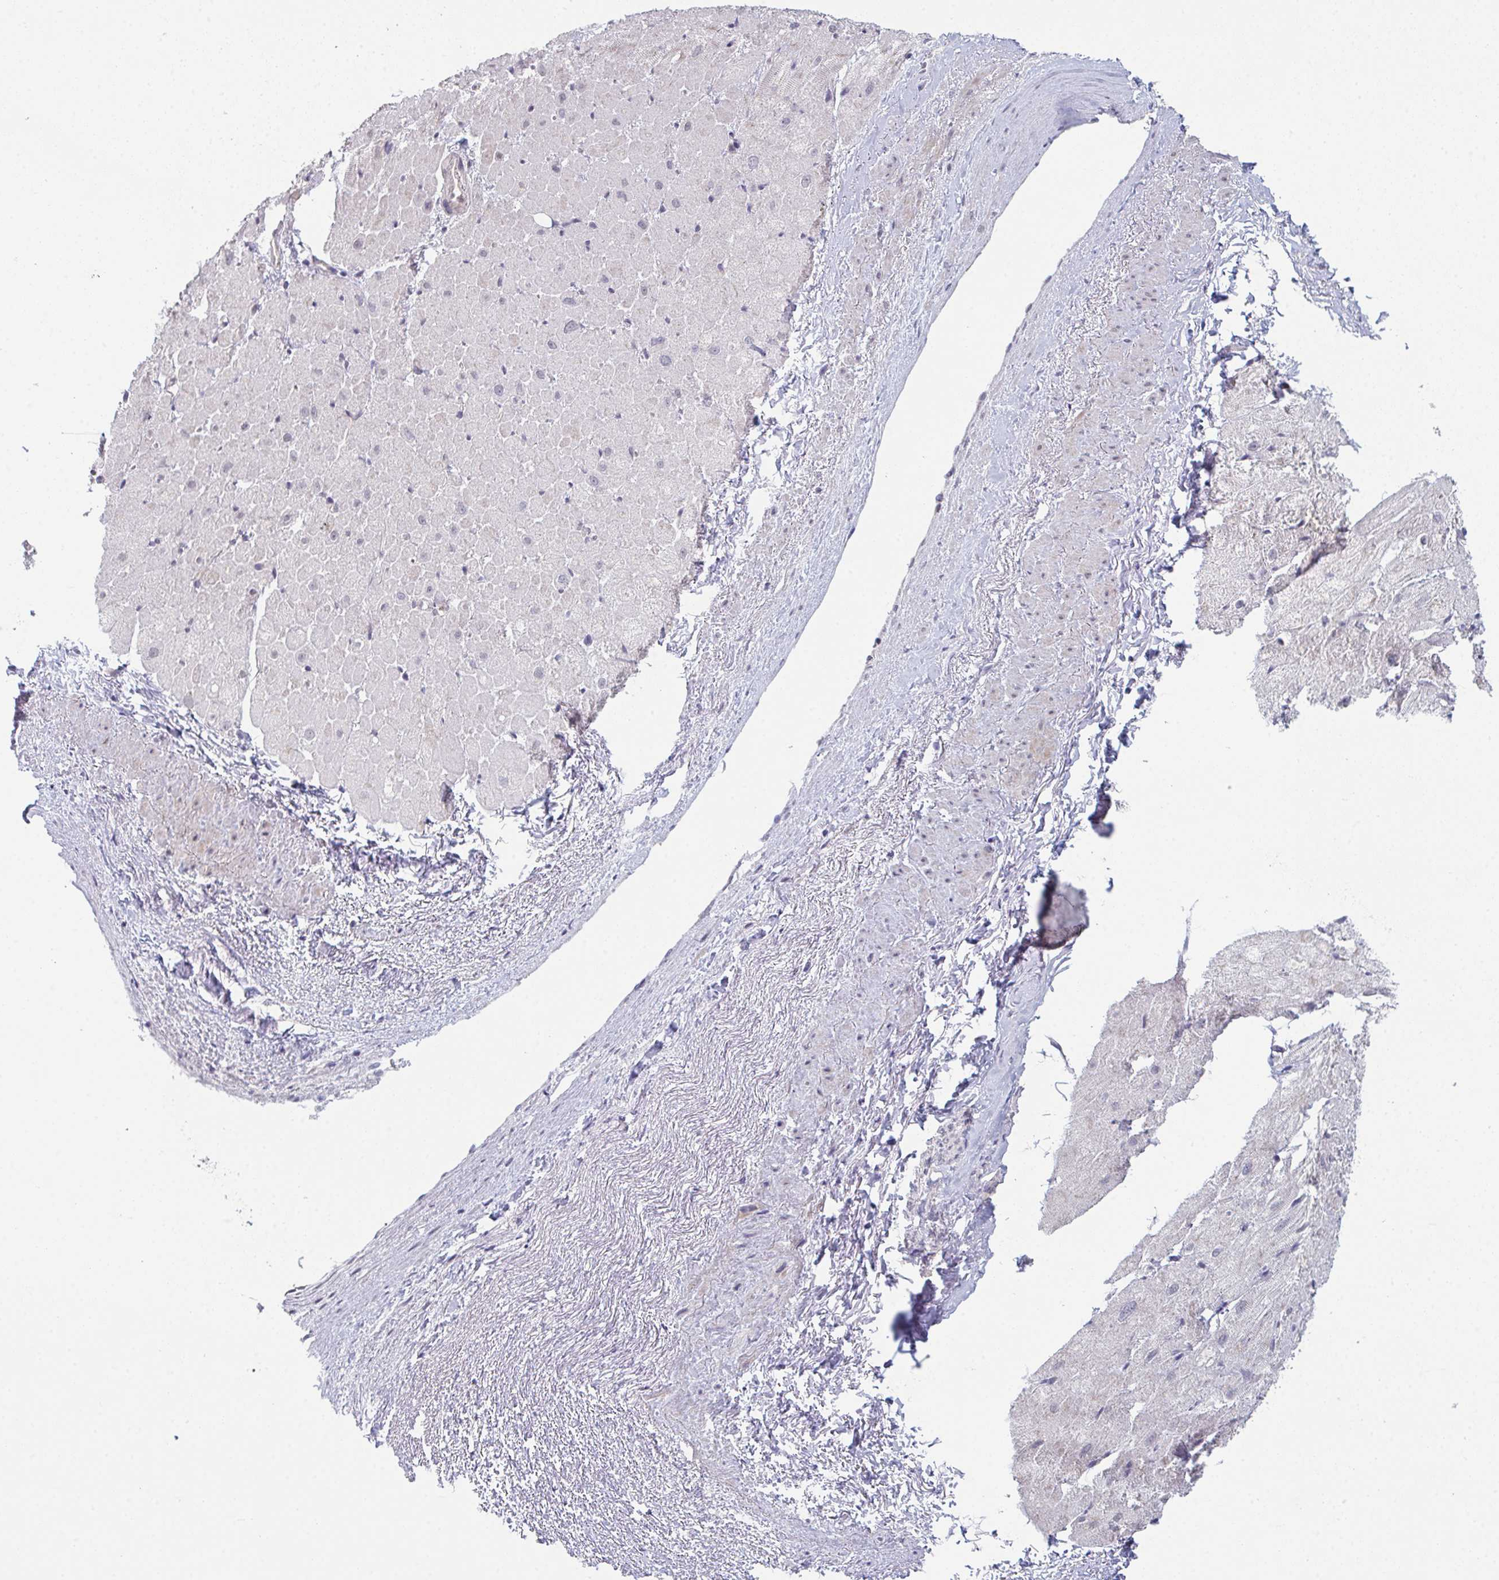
{"staining": {"intensity": "negative", "quantity": "none", "location": "none"}, "tissue": "heart muscle", "cell_type": "Cardiomyocytes", "image_type": "normal", "snomed": [{"axis": "morphology", "description": "Normal tissue, NOS"}, {"axis": "topography", "description": "Heart"}], "caption": "Unremarkable heart muscle was stained to show a protein in brown. There is no significant staining in cardiomyocytes. Brightfield microscopy of immunohistochemistry stained with DAB (brown) and hematoxylin (blue), captured at high magnification.", "gene": "ZNF214", "patient": {"sex": "male", "age": 62}}